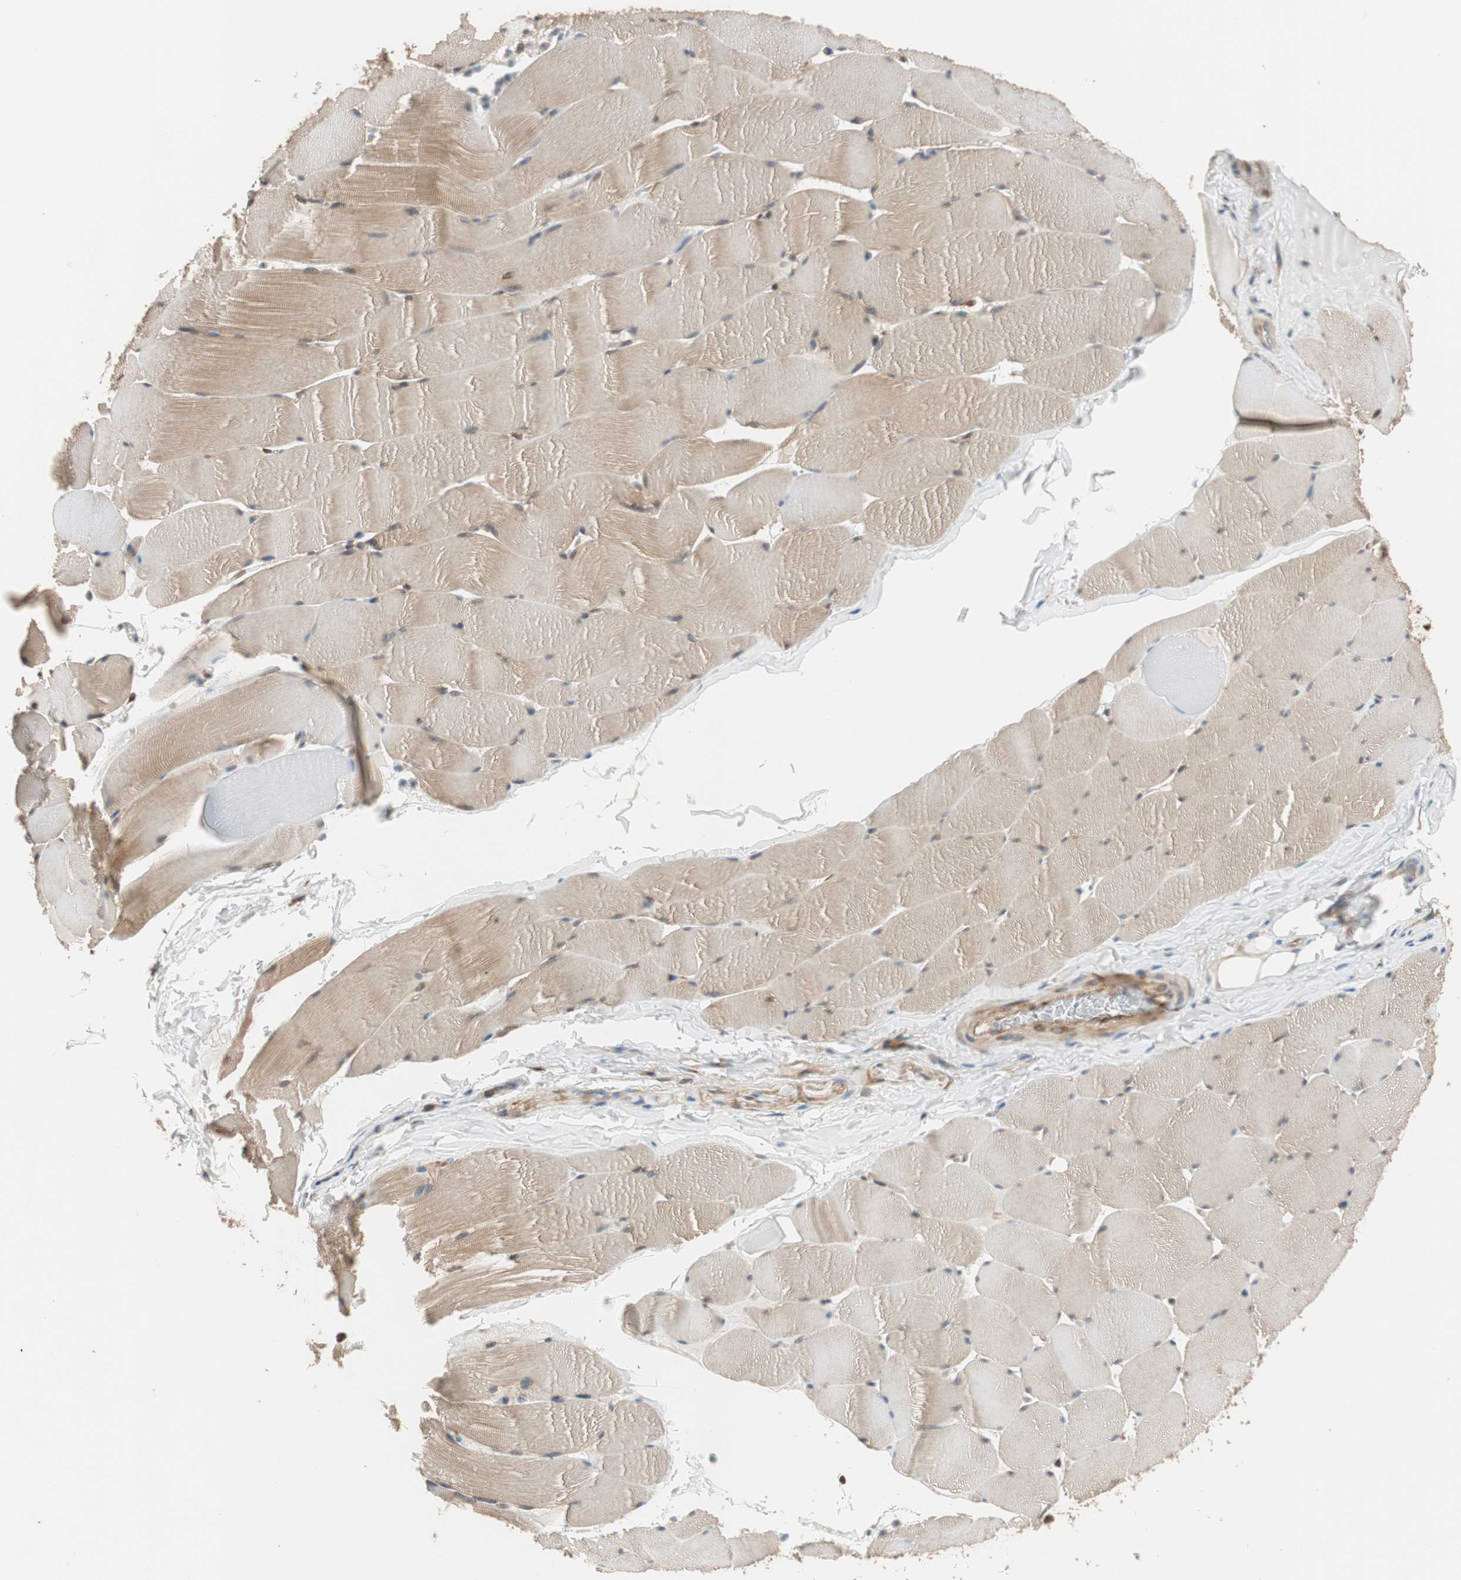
{"staining": {"intensity": "weak", "quantity": ">75%", "location": "cytoplasmic/membranous"}, "tissue": "skeletal muscle", "cell_type": "Myocytes", "image_type": "normal", "snomed": [{"axis": "morphology", "description": "Normal tissue, NOS"}, {"axis": "topography", "description": "Skeletal muscle"}], "caption": "Protein analysis of unremarkable skeletal muscle exhibits weak cytoplasmic/membranous expression in about >75% of myocytes.", "gene": "WASL", "patient": {"sex": "male", "age": 62}}